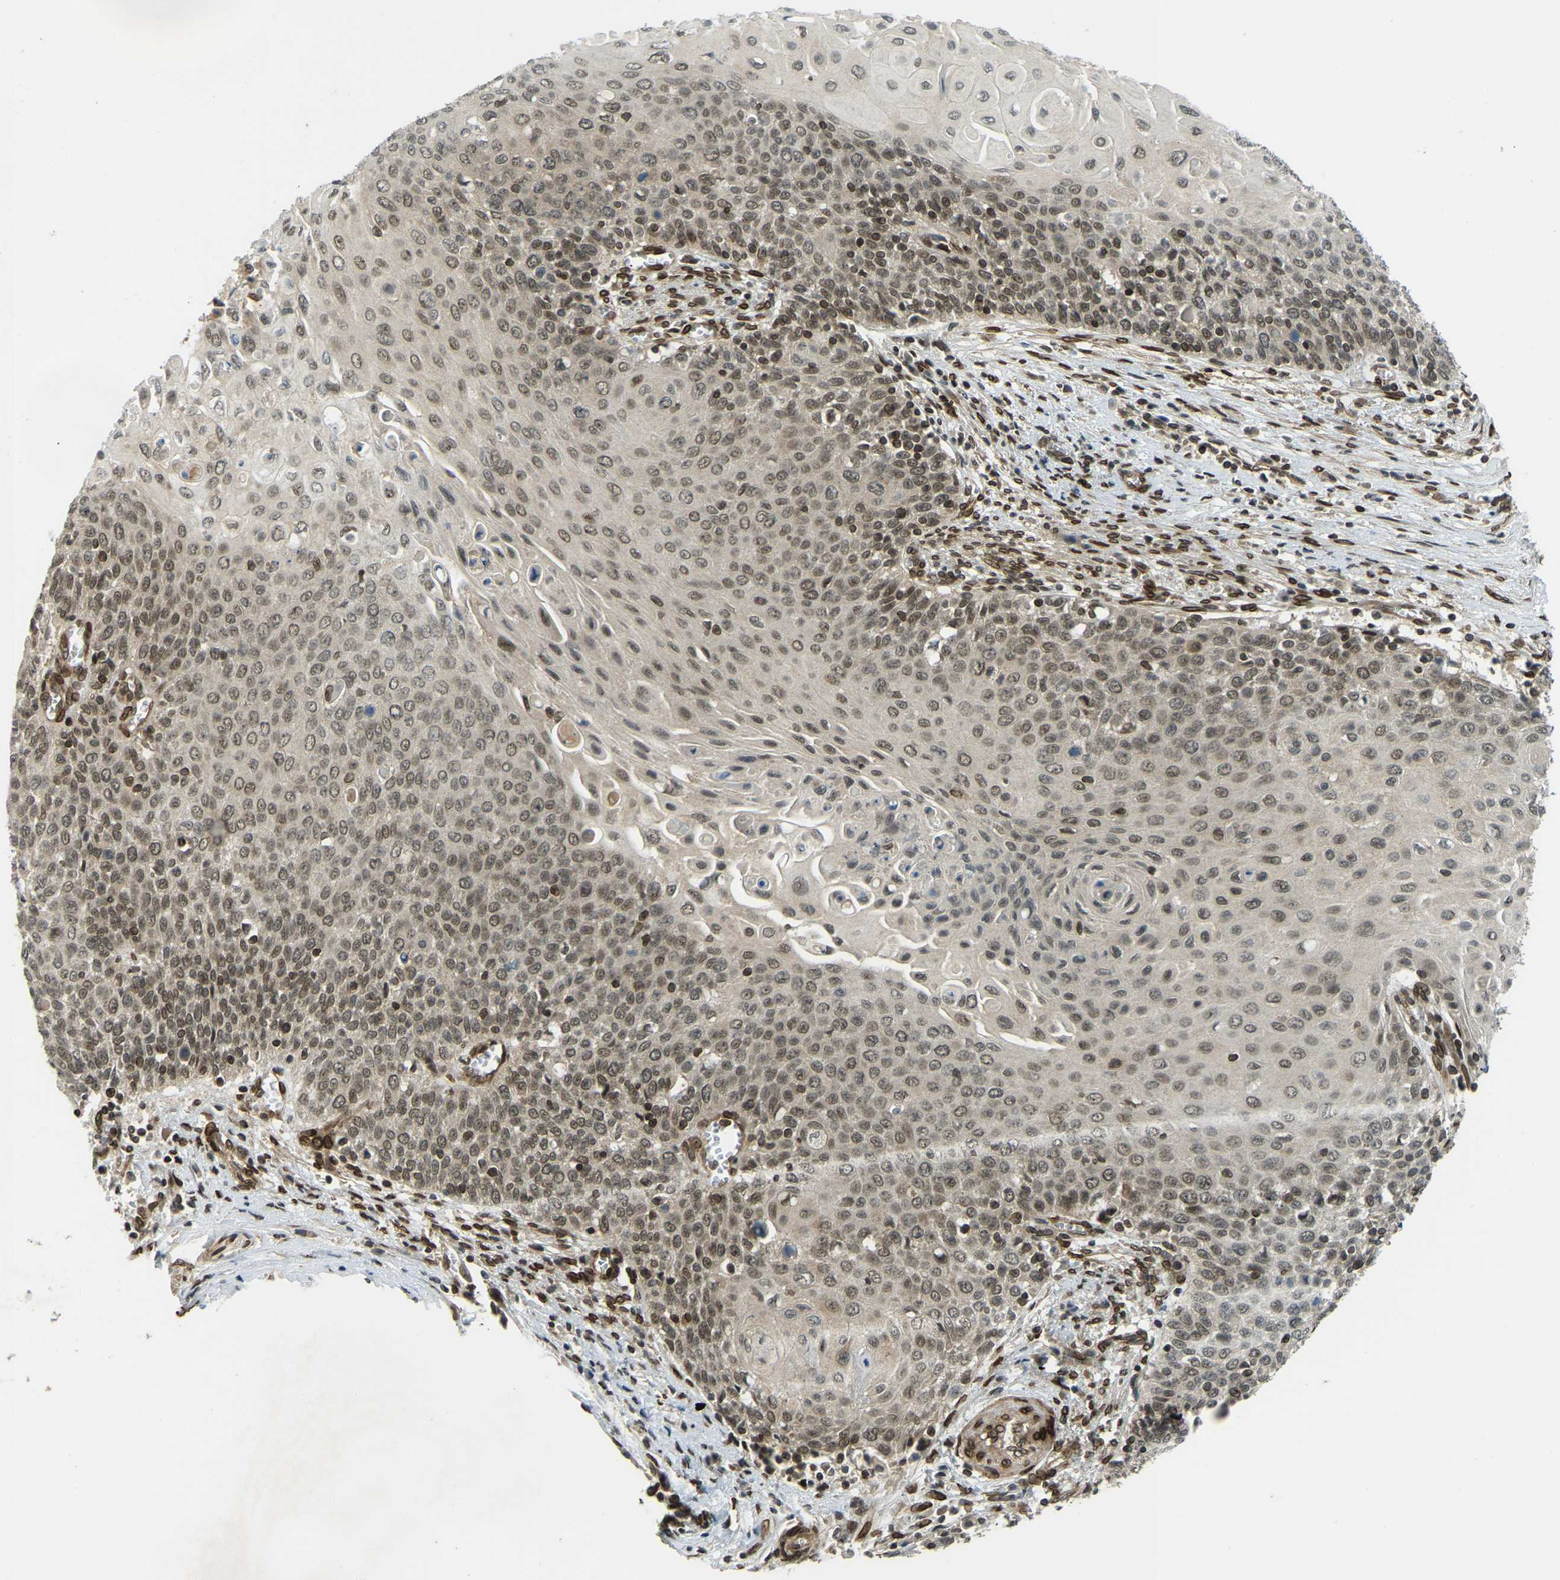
{"staining": {"intensity": "weak", "quantity": ">75%", "location": "nuclear"}, "tissue": "cervical cancer", "cell_type": "Tumor cells", "image_type": "cancer", "snomed": [{"axis": "morphology", "description": "Squamous cell carcinoma, NOS"}, {"axis": "topography", "description": "Cervix"}], "caption": "Squamous cell carcinoma (cervical) tissue exhibits weak nuclear staining in approximately >75% of tumor cells", "gene": "SYNE1", "patient": {"sex": "female", "age": 39}}